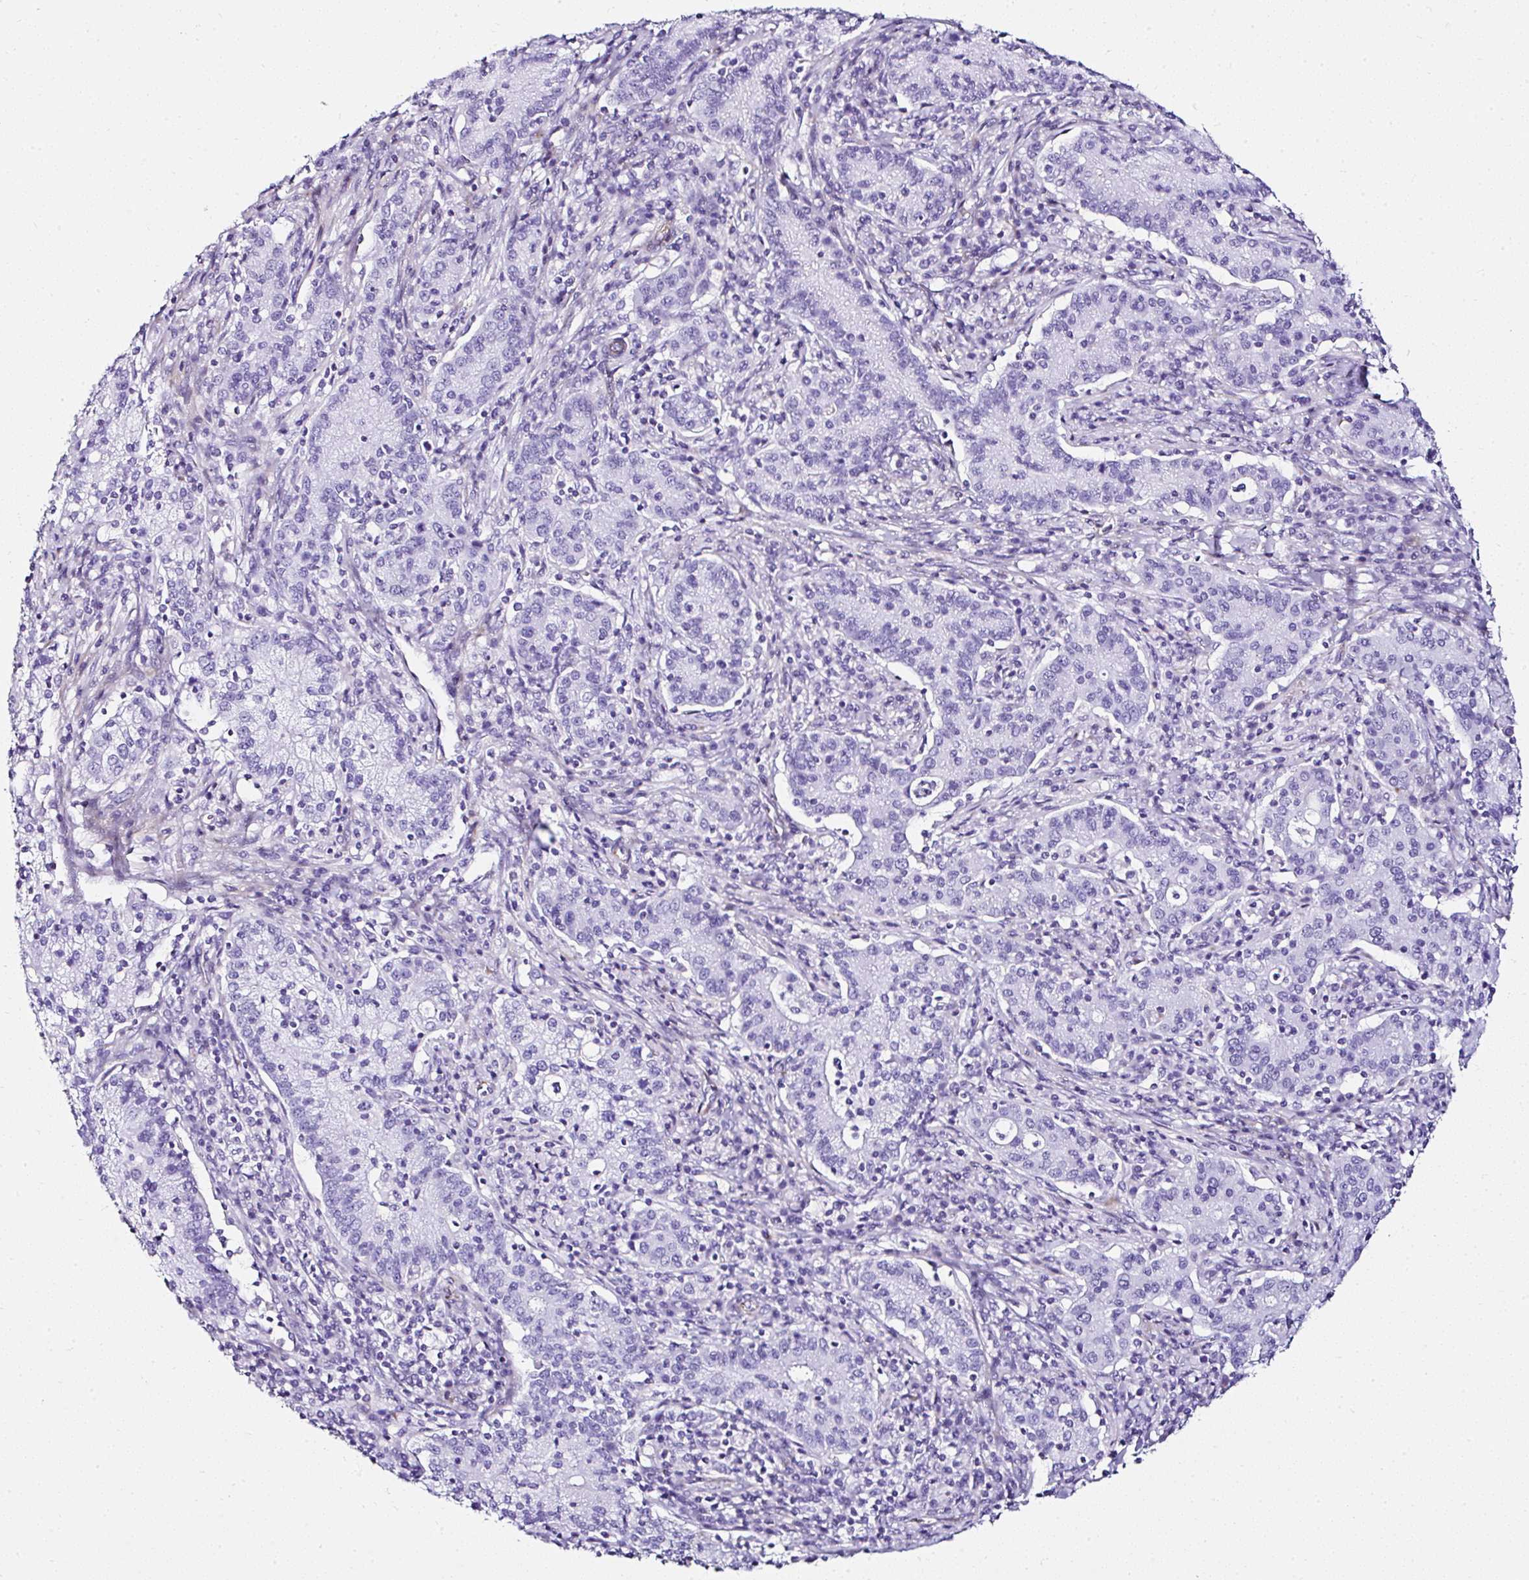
{"staining": {"intensity": "negative", "quantity": "none", "location": "none"}, "tissue": "cervical cancer", "cell_type": "Tumor cells", "image_type": "cancer", "snomed": [{"axis": "morphology", "description": "Normal tissue, NOS"}, {"axis": "morphology", "description": "Adenocarcinoma, NOS"}, {"axis": "topography", "description": "Cervix"}], "caption": "This is a image of IHC staining of cervical cancer (adenocarcinoma), which shows no expression in tumor cells.", "gene": "DEPDC5", "patient": {"sex": "female", "age": 44}}